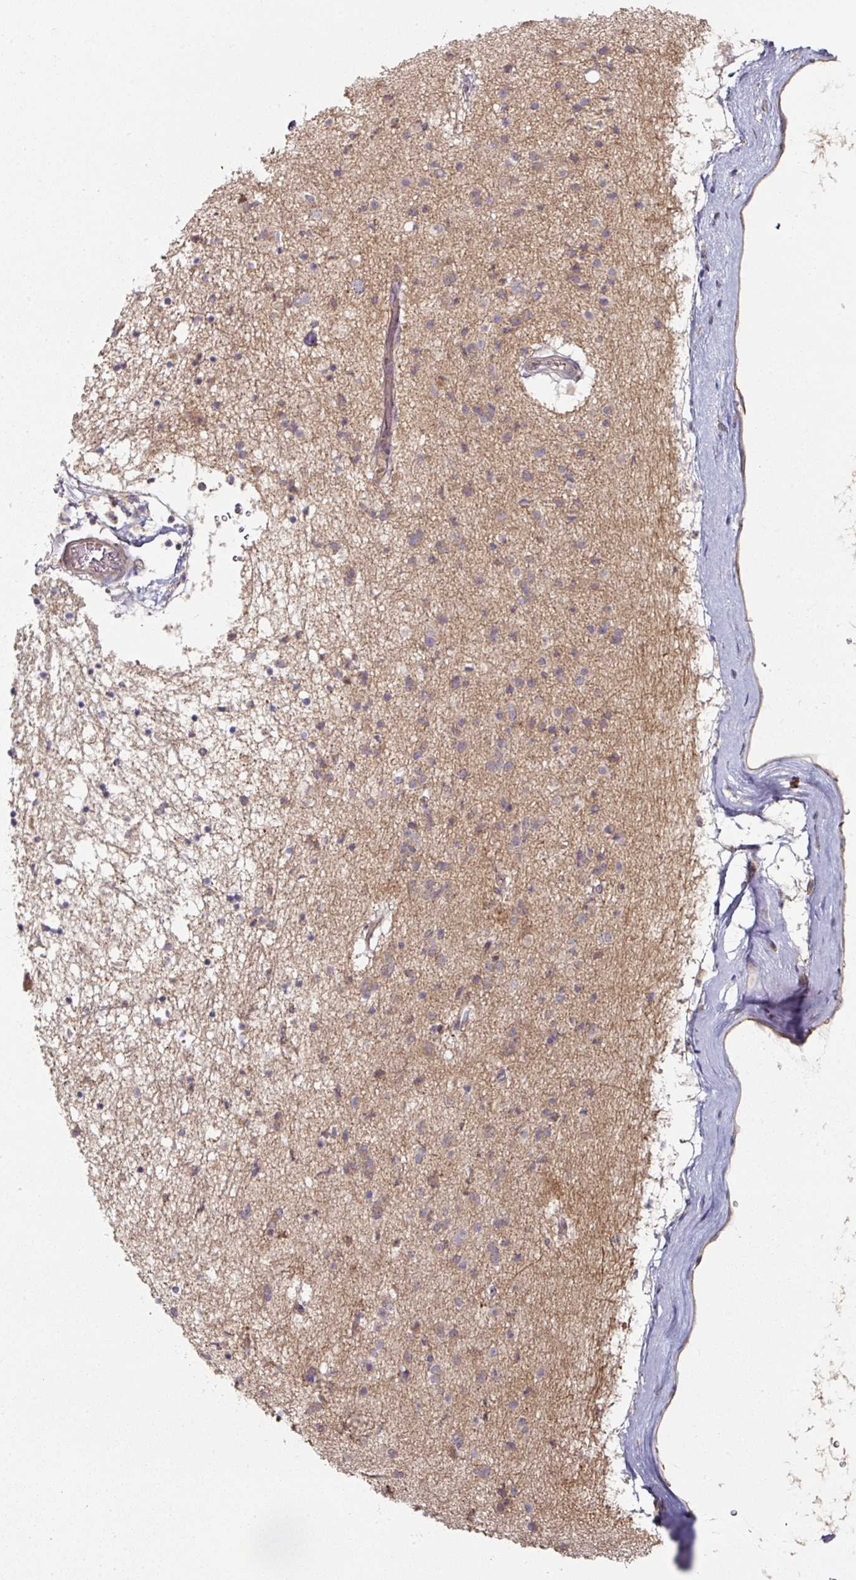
{"staining": {"intensity": "moderate", "quantity": "<25%", "location": "cytoplasmic/membranous"}, "tissue": "caudate", "cell_type": "Glial cells", "image_type": "normal", "snomed": [{"axis": "morphology", "description": "Normal tissue, NOS"}, {"axis": "topography", "description": "Lateral ventricle wall"}], "caption": "Brown immunohistochemical staining in benign human caudate demonstrates moderate cytoplasmic/membranous staining in about <25% of glial cells.", "gene": "DNAJC7", "patient": {"sex": "male", "age": 58}}